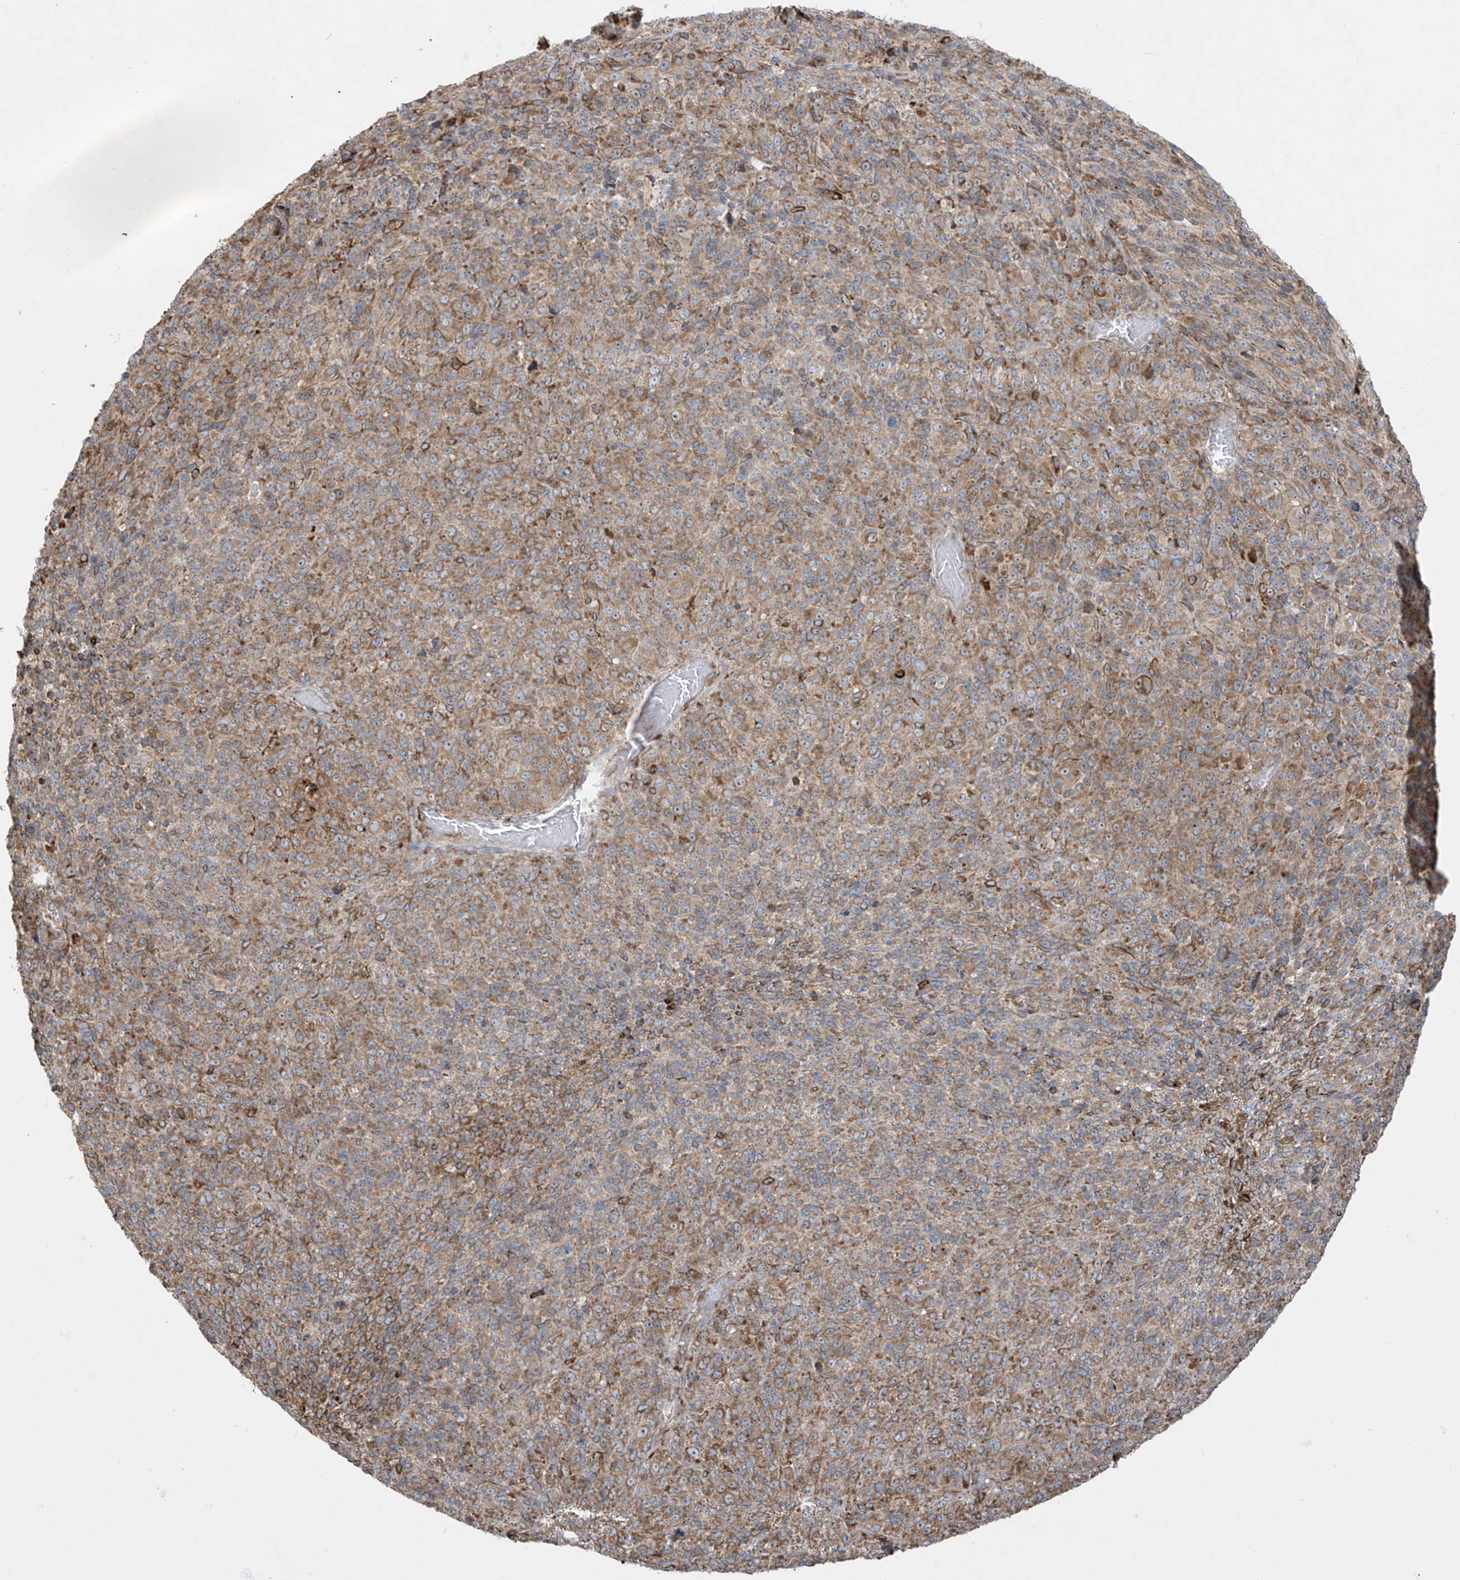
{"staining": {"intensity": "moderate", "quantity": ">75%", "location": "cytoplasmic/membranous"}, "tissue": "melanoma", "cell_type": "Tumor cells", "image_type": "cancer", "snomed": [{"axis": "morphology", "description": "Malignant melanoma, Metastatic site"}, {"axis": "topography", "description": "Brain"}], "caption": "Protein staining of malignant melanoma (metastatic site) tissue displays moderate cytoplasmic/membranous staining in approximately >75% of tumor cells. (DAB (3,3'-diaminobenzidine) = brown stain, brightfield microscopy at high magnification).", "gene": "MX1", "patient": {"sex": "female", "age": 56}}